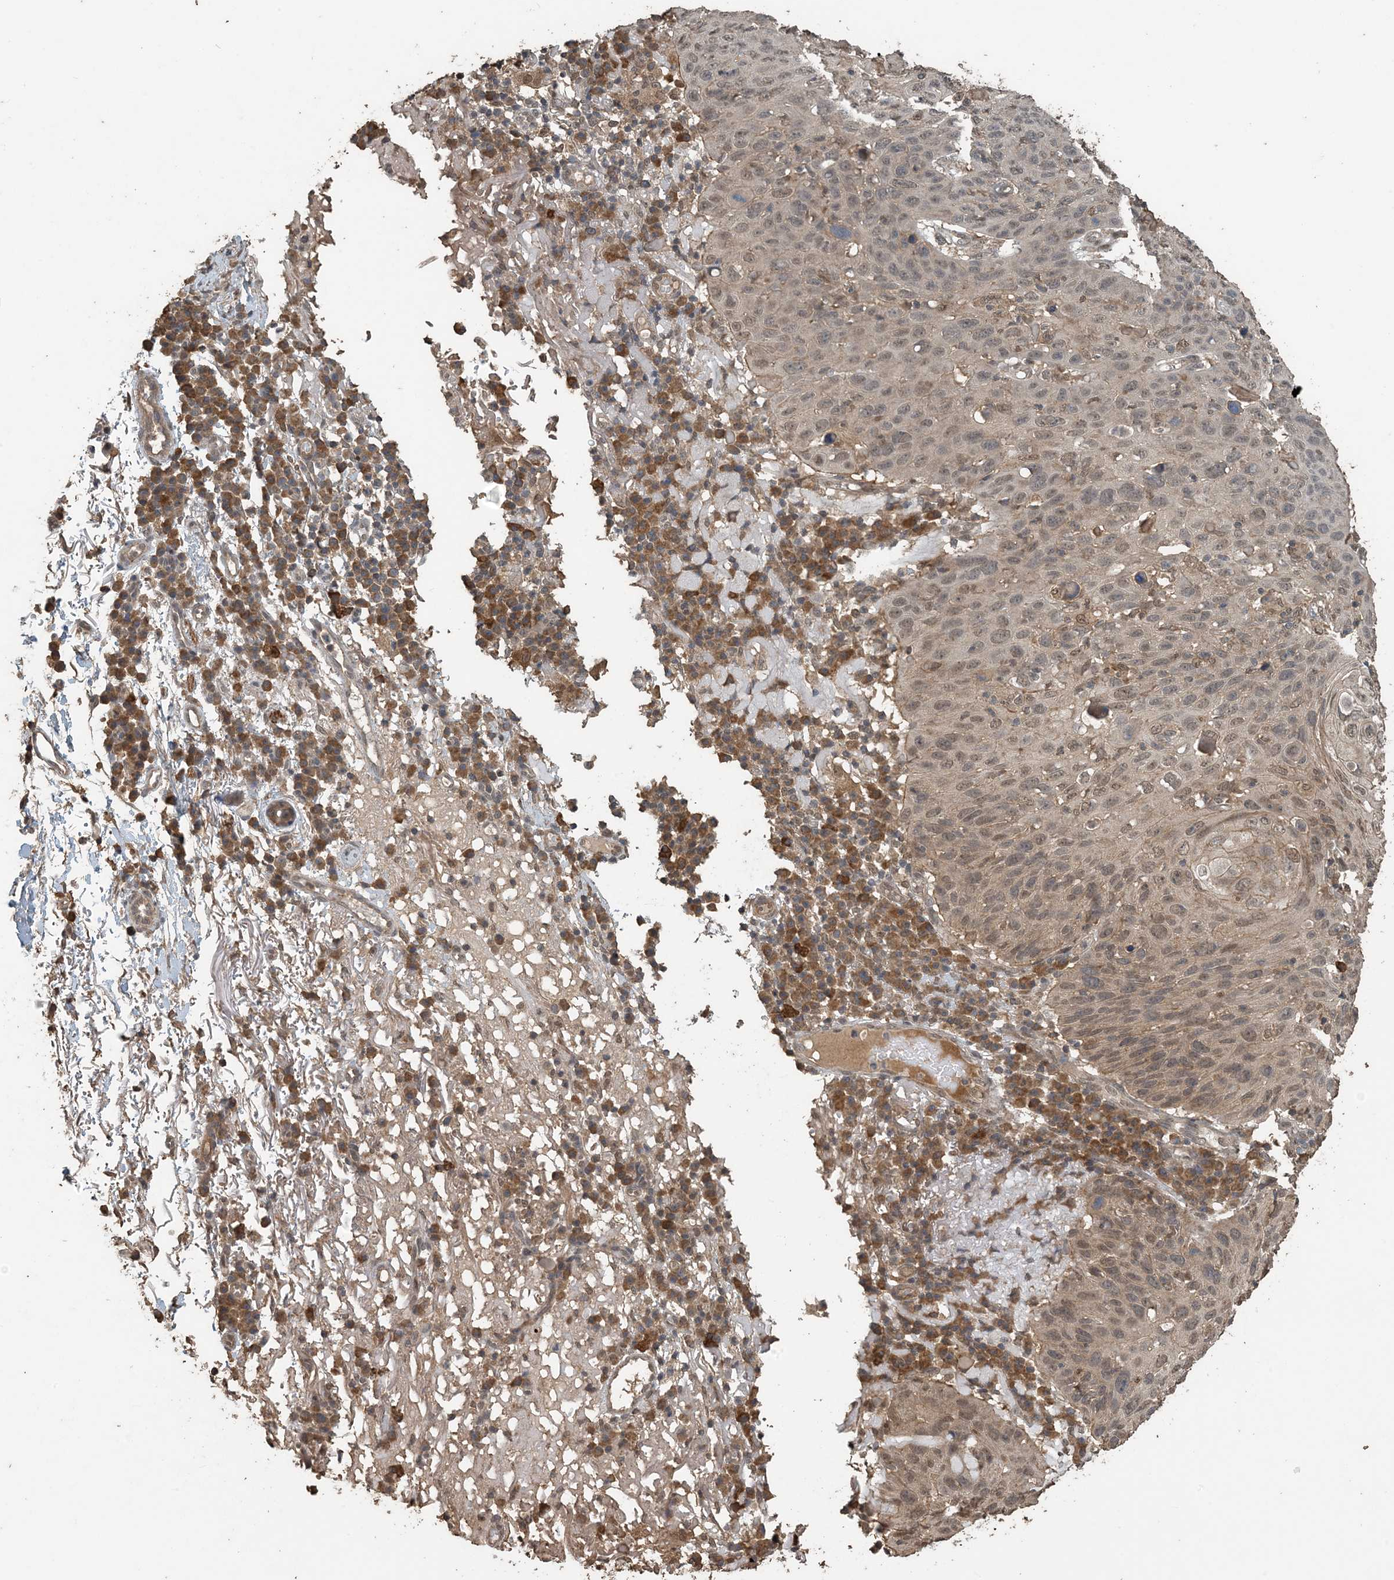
{"staining": {"intensity": "moderate", "quantity": ">75%", "location": "nuclear"}, "tissue": "skin cancer", "cell_type": "Tumor cells", "image_type": "cancer", "snomed": [{"axis": "morphology", "description": "Squamous cell carcinoma, NOS"}, {"axis": "topography", "description": "Skin"}], "caption": "This image reveals immunohistochemistry (IHC) staining of human skin squamous cell carcinoma, with medium moderate nuclear staining in about >75% of tumor cells.", "gene": "ZC3H12A", "patient": {"sex": "female", "age": 90}}